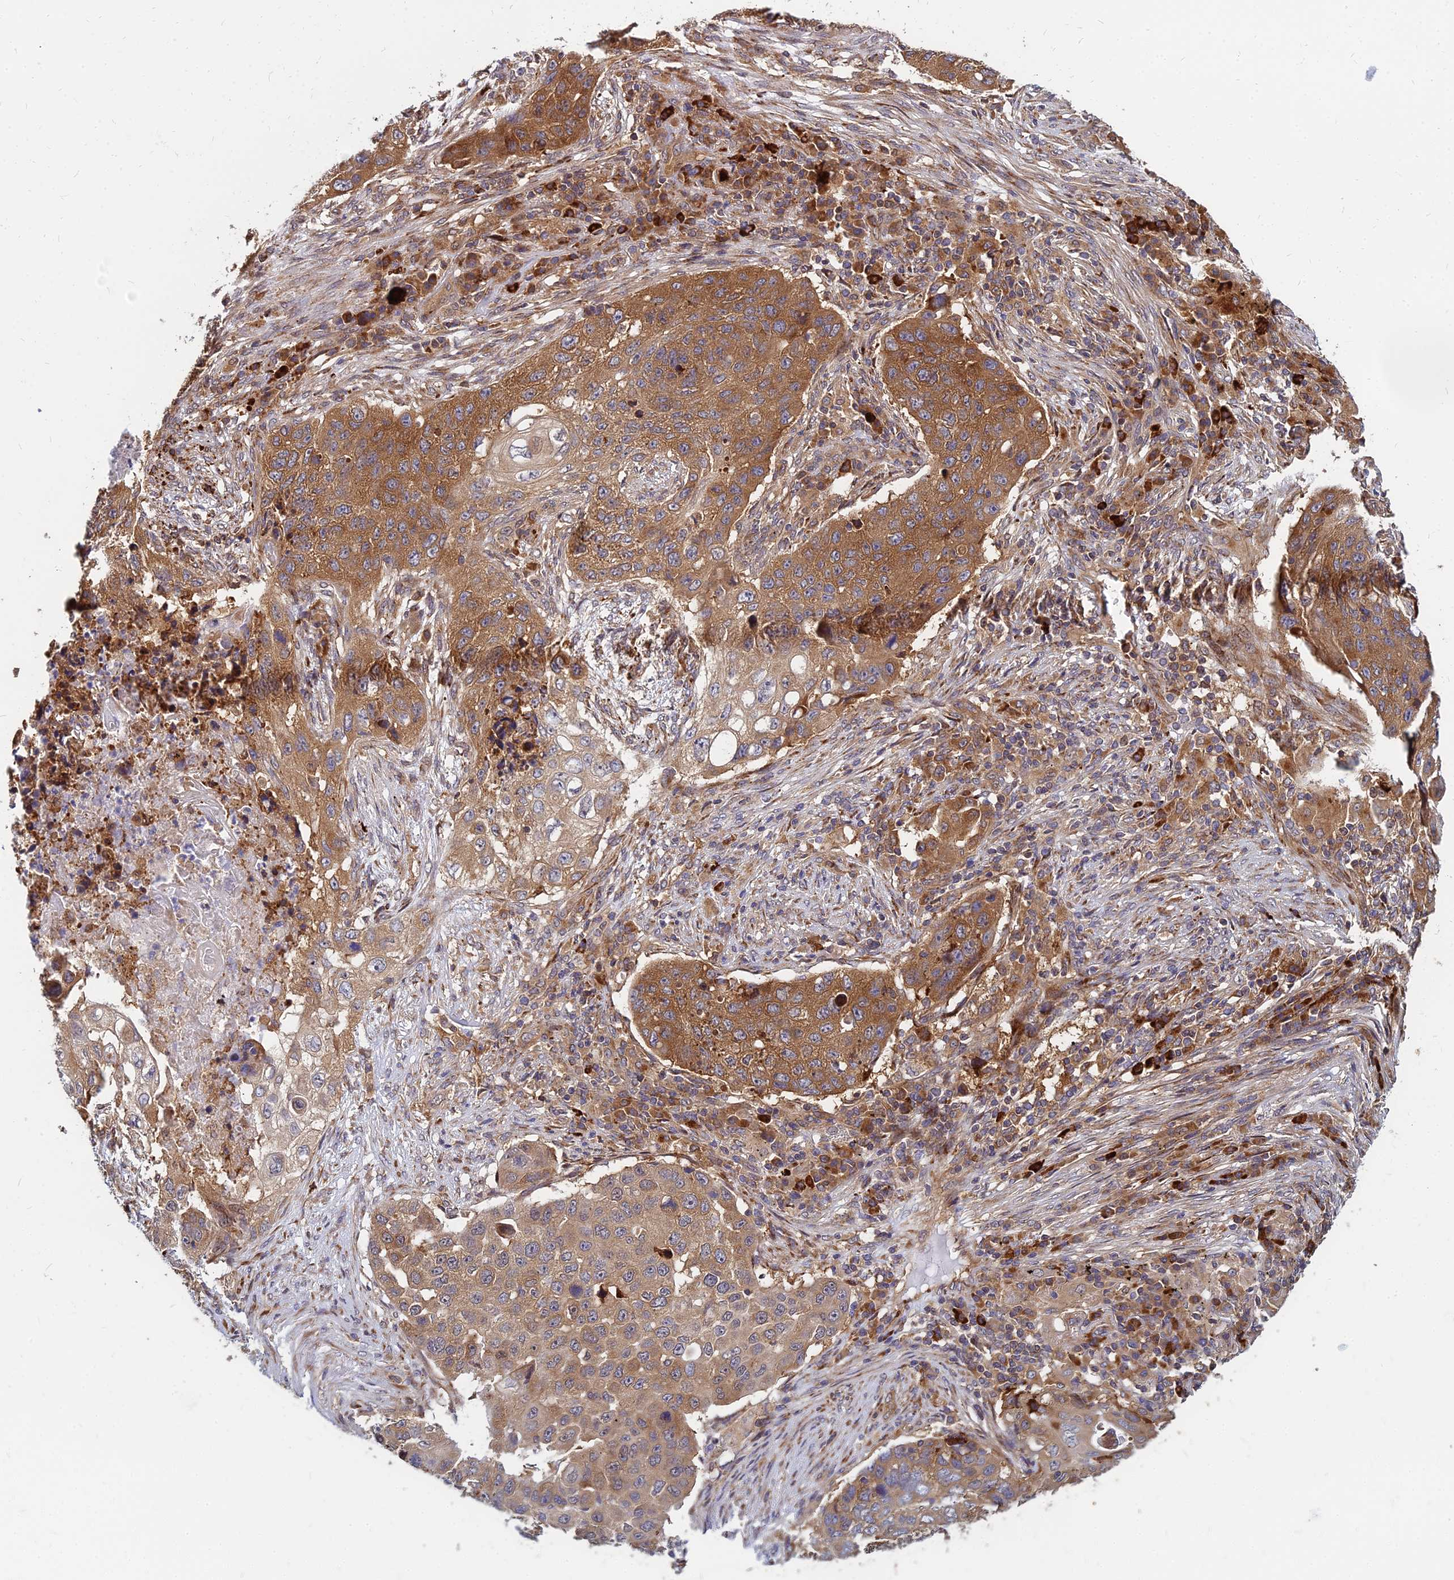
{"staining": {"intensity": "moderate", "quantity": ">75%", "location": "cytoplasmic/membranous"}, "tissue": "lung cancer", "cell_type": "Tumor cells", "image_type": "cancer", "snomed": [{"axis": "morphology", "description": "Squamous cell carcinoma, NOS"}, {"axis": "topography", "description": "Lung"}], "caption": "Immunohistochemistry (IHC) staining of lung cancer (squamous cell carcinoma), which shows medium levels of moderate cytoplasmic/membranous expression in about >75% of tumor cells indicating moderate cytoplasmic/membranous protein expression. The staining was performed using DAB (brown) for protein detection and nuclei were counterstained in hematoxylin (blue).", "gene": "CCT6B", "patient": {"sex": "female", "age": 63}}